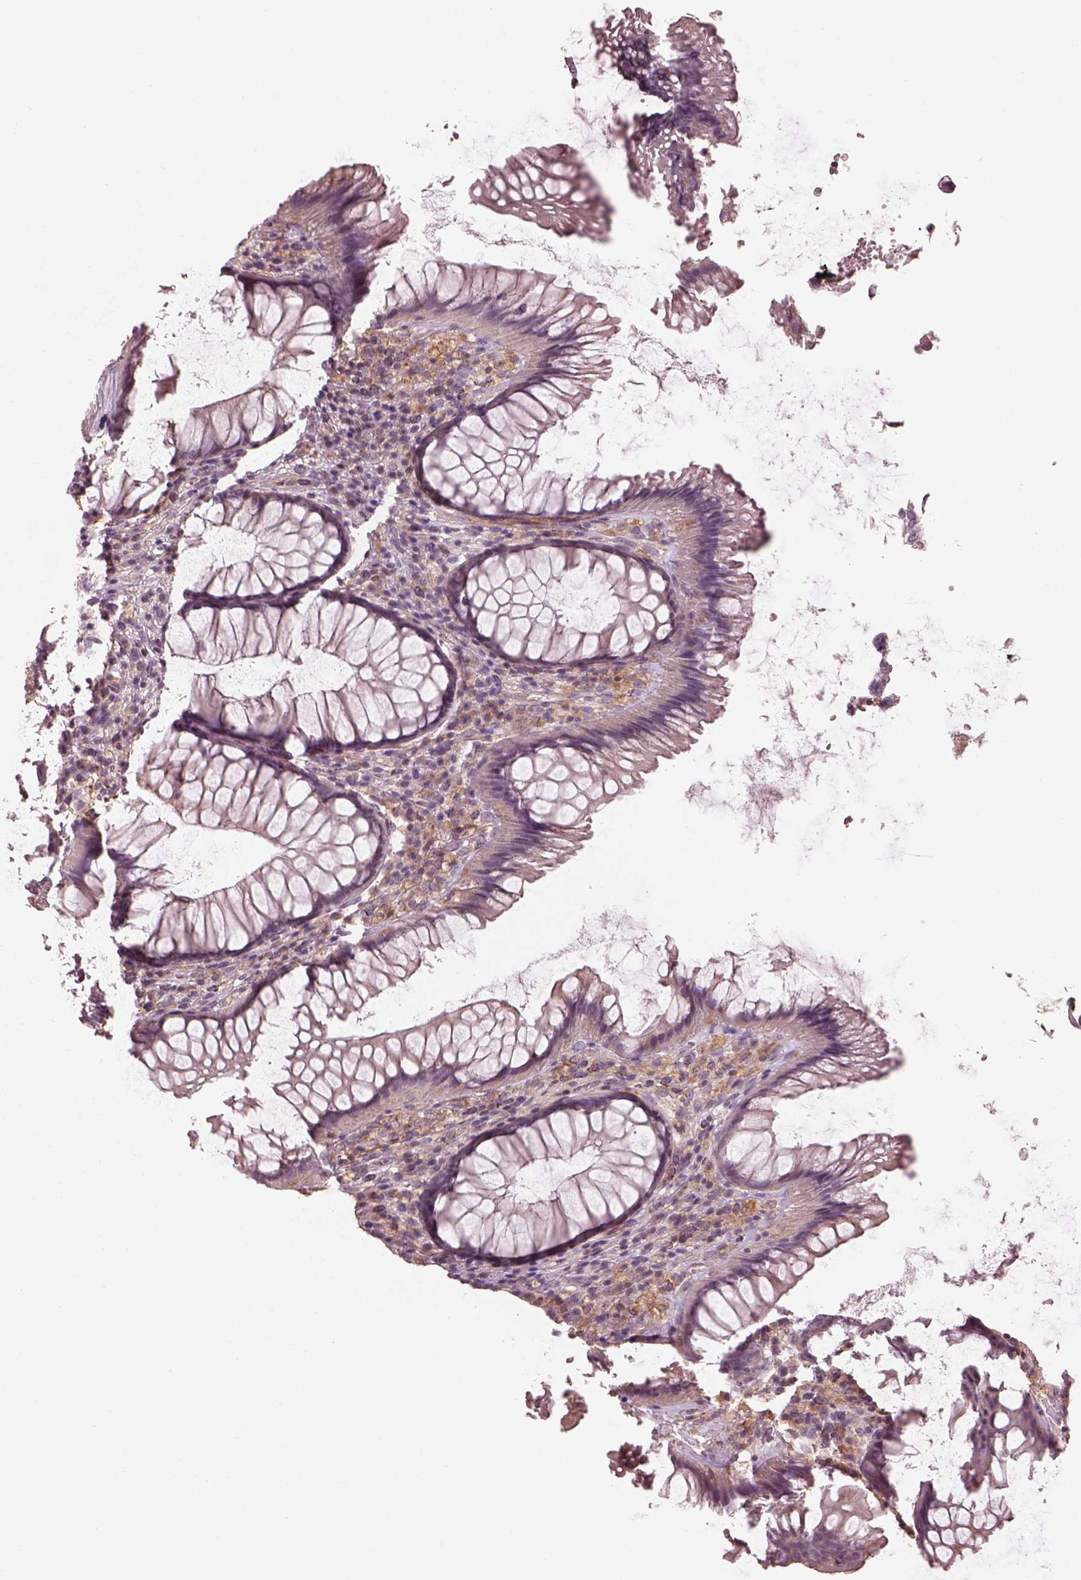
{"staining": {"intensity": "negative", "quantity": "none", "location": "none"}, "tissue": "rectum", "cell_type": "Glandular cells", "image_type": "normal", "snomed": [{"axis": "morphology", "description": "Normal tissue, NOS"}, {"axis": "topography", "description": "Smooth muscle"}, {"axis": "topography", "description": "Rectum"}], "caption": "An immunohistochemistry image of benign rectum is shown. There is no staining in glandular cells of rectum.", "gene": "PRKACG", "patient": {"sex": "male", "age": 53}}